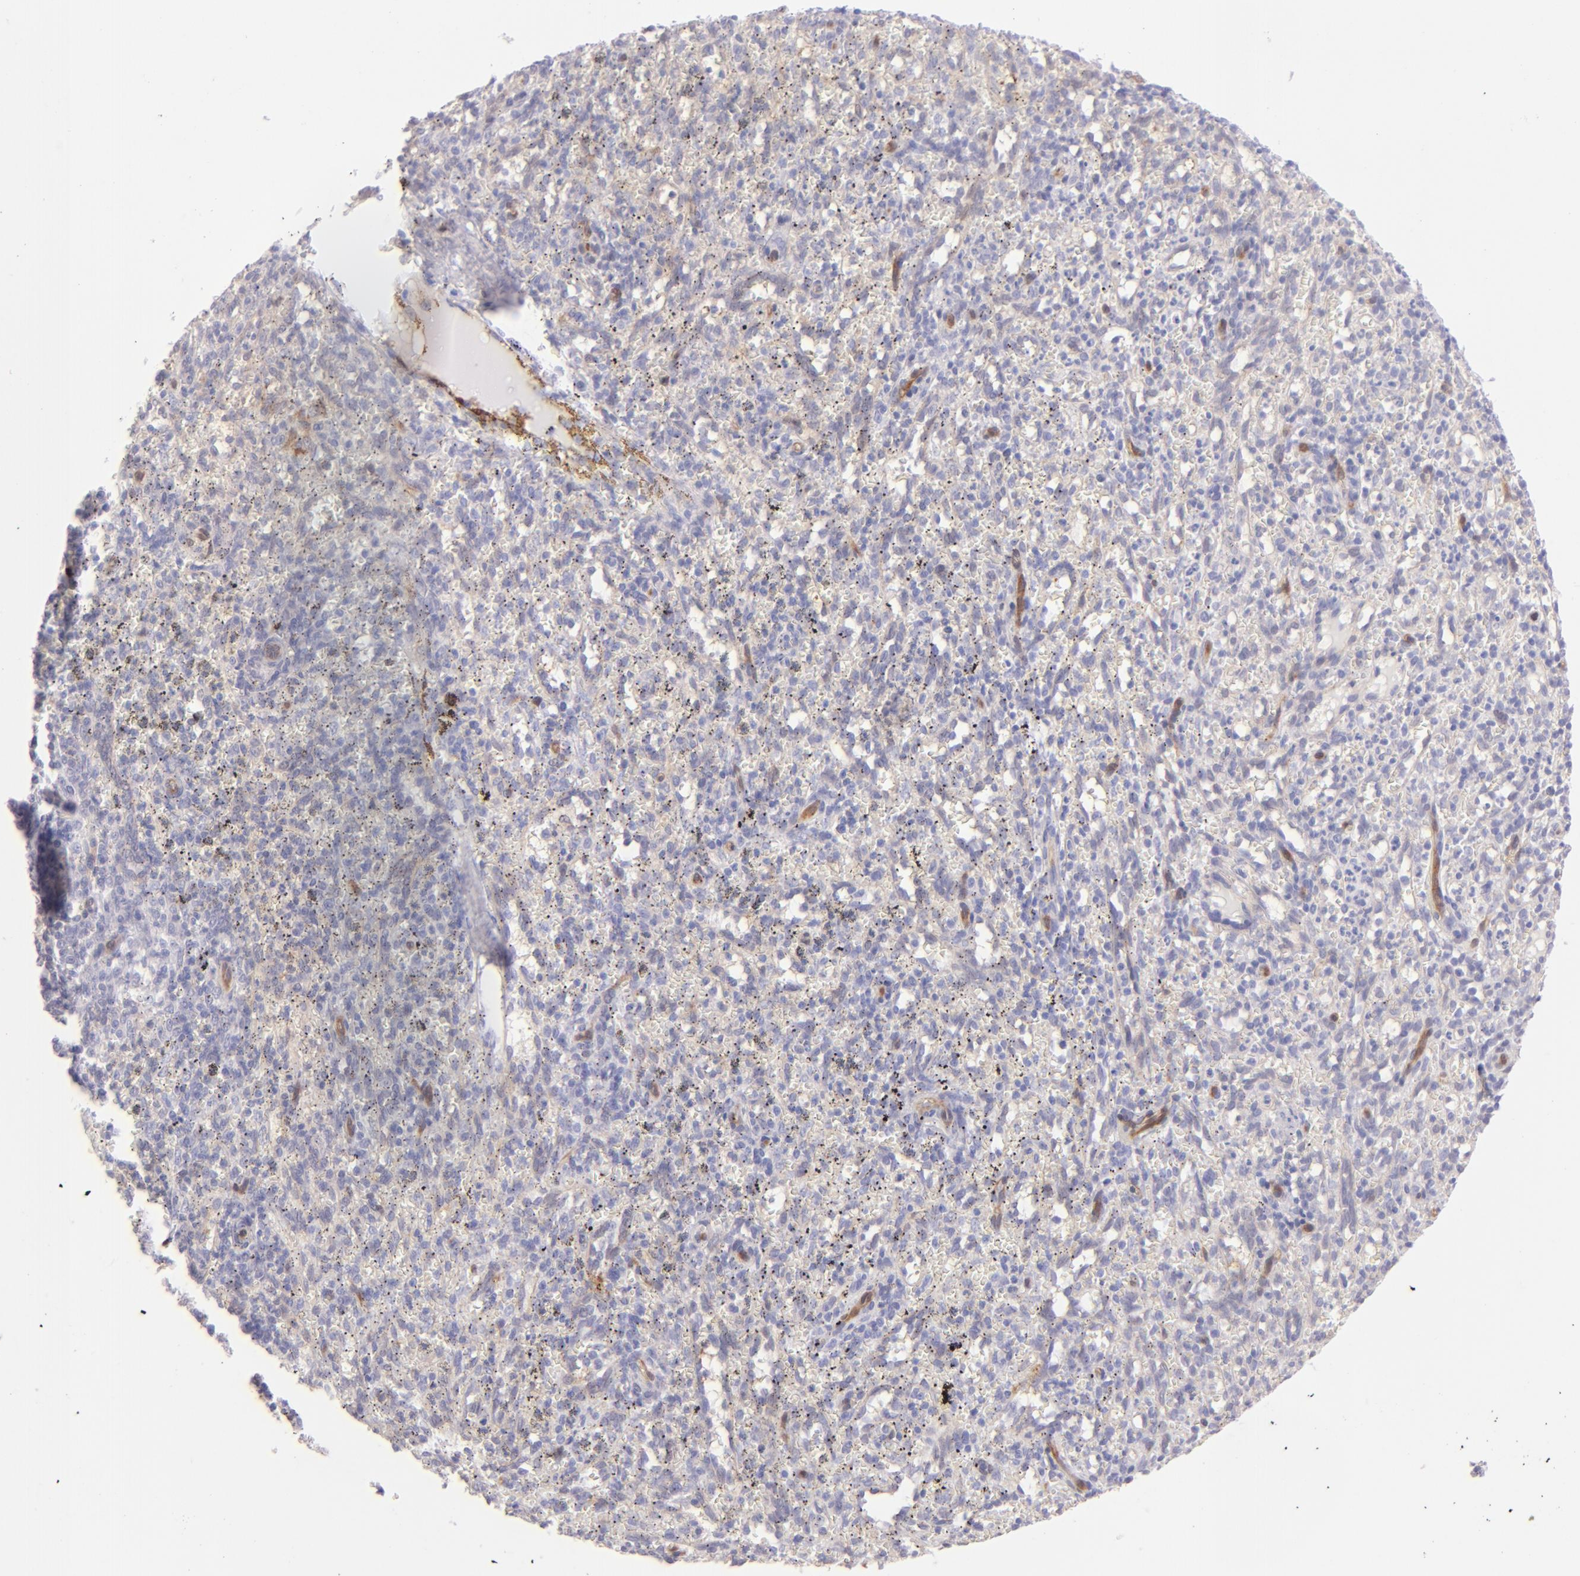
{"staining": {"intensity": "negative", "quantity": "none", "location": "none"}, "tissue": "spleen", "cell_type": "Cells in red pulp", "image_type": "normal", "snomed": [{"axis": "morphology", "description": "Normal tissue, NOS"}, {"axis": "topography", "description": "Spleen"}], "caption": "A micrograph of spleen stained for a protein shows no brown staining in cells in red pulp.", "gene": "SH2D4A", "patient": {"sex": "female", "age": 10}}